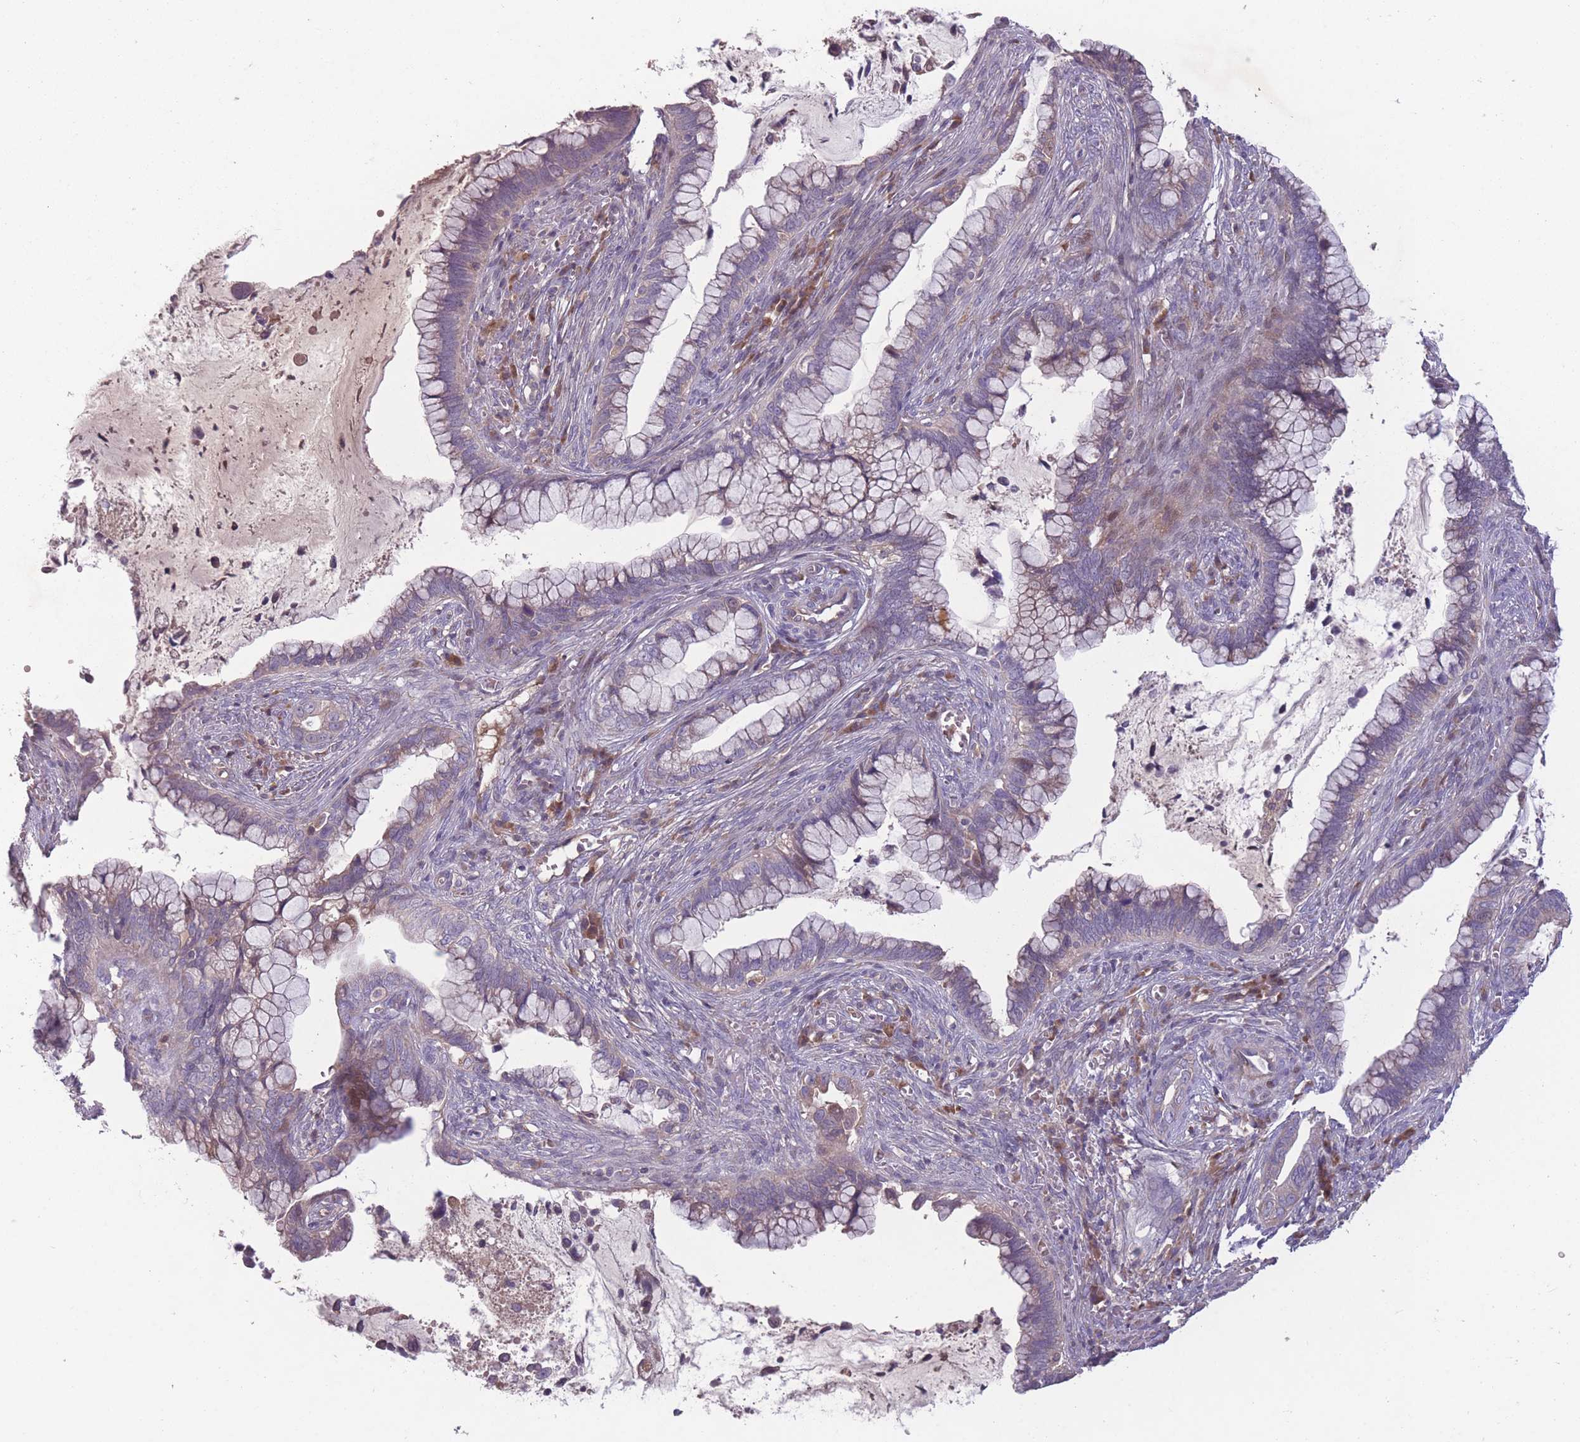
{"staining": {"intensity": "weak", "quantity": "<25%", "location": "cytoplasmic/membranous"}, "tissue": "cervical cancer", "cell_type": "Tumor cells", "image_type": "cancer", "snomed": [{"axis": "morphology", "description": "Adenocarcinoma, NOS"}, {"axis": "topography", "description": "Cervix"}], "caption": "Immunohistochemistry of human adenocarcinoma (cervical) demonstrates no expression in tumor cells.", "gene": "OR2V2", "patient": {"sex": "female", "age": 44}}